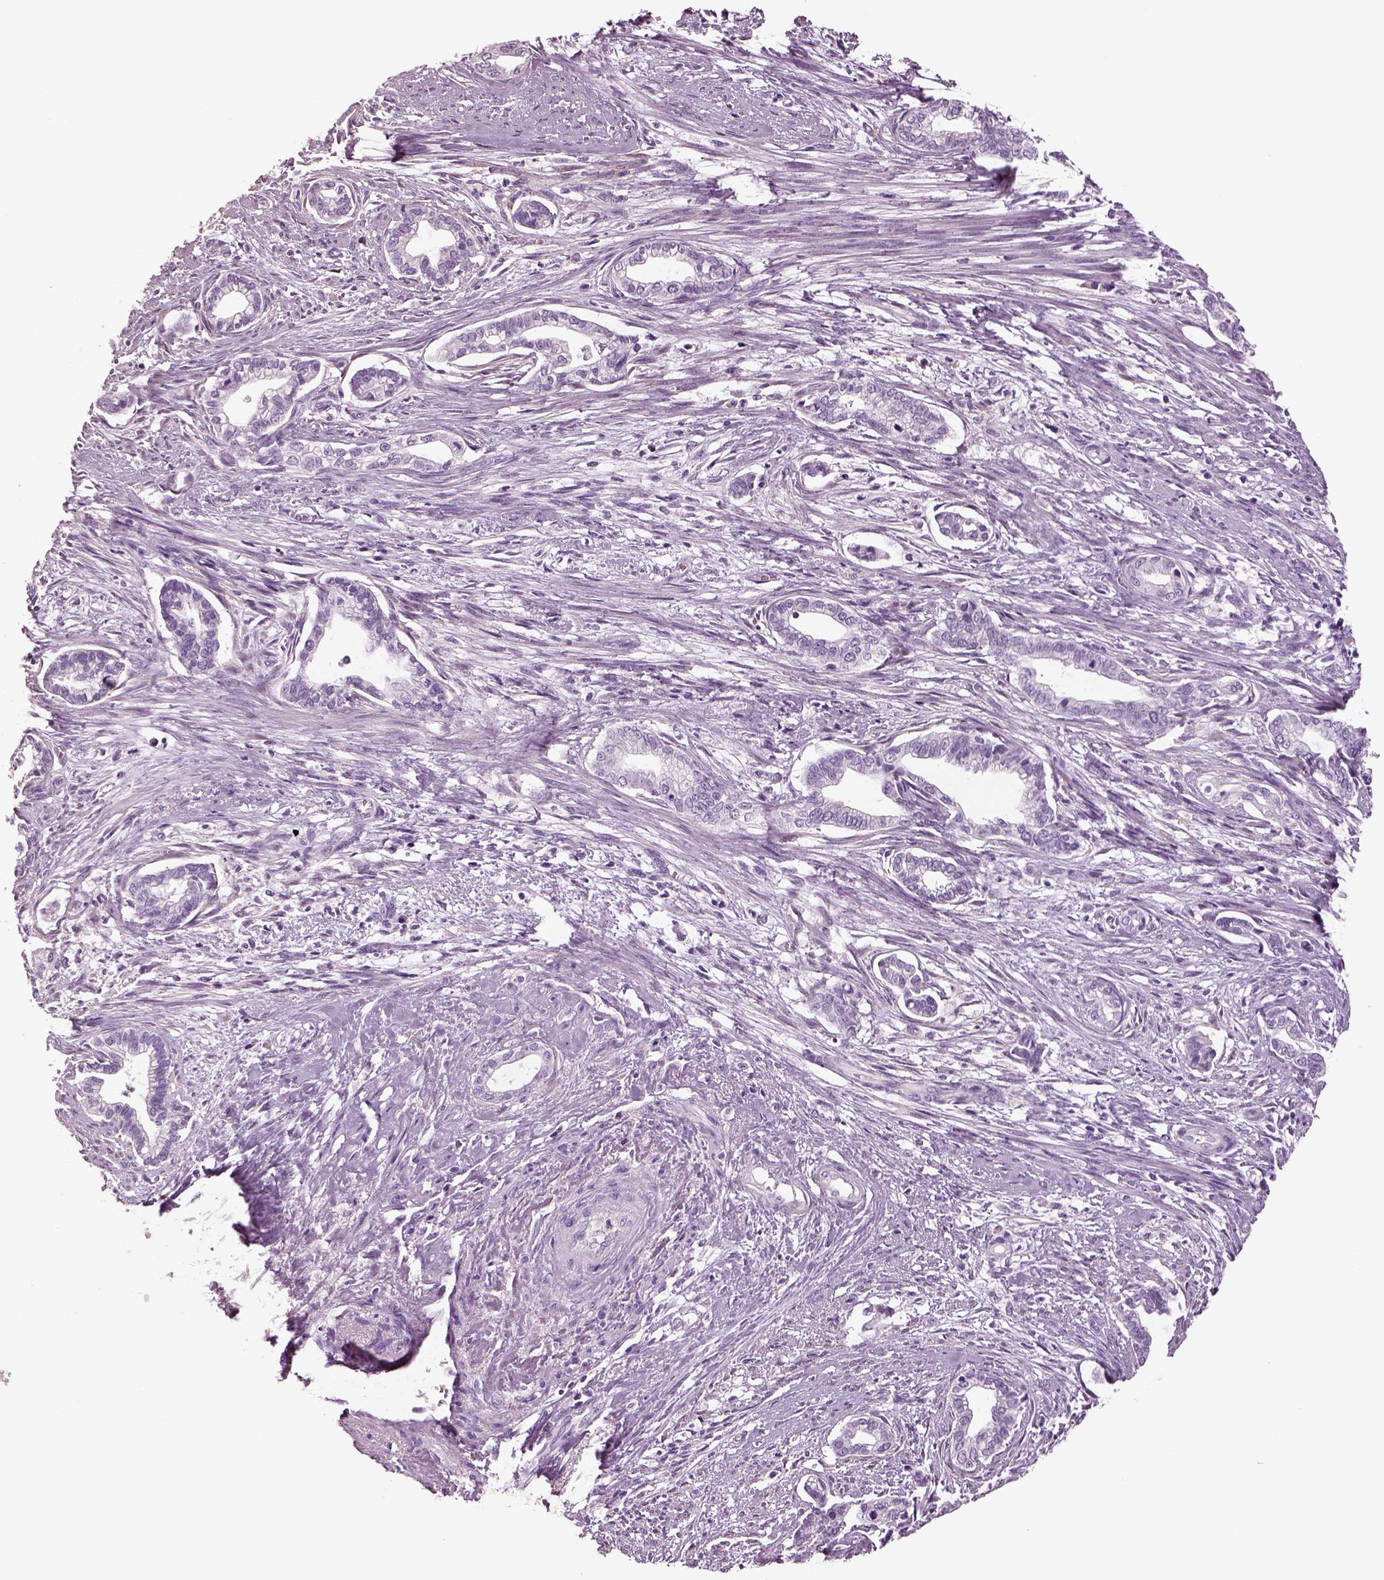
{"staining": {"intensity": "negative", "quantity": "none", "location": "none"}, "tissue": "cervical cancer", "cell_type": "Tumor cells", "image_type": "cancer", "snomed": [{"axis": "morphology", "description": "Adenocarcinoma, NOS"}, {"axis": "topography", "description": "Cervix"}], "caption": "This is an immunohistochemistry photomicrograph of human cervical adenocarcinoma. There is no staining in tumor cells.", "gene": "GUCA1A", "patient": {"sex": "female", "age": 62}}